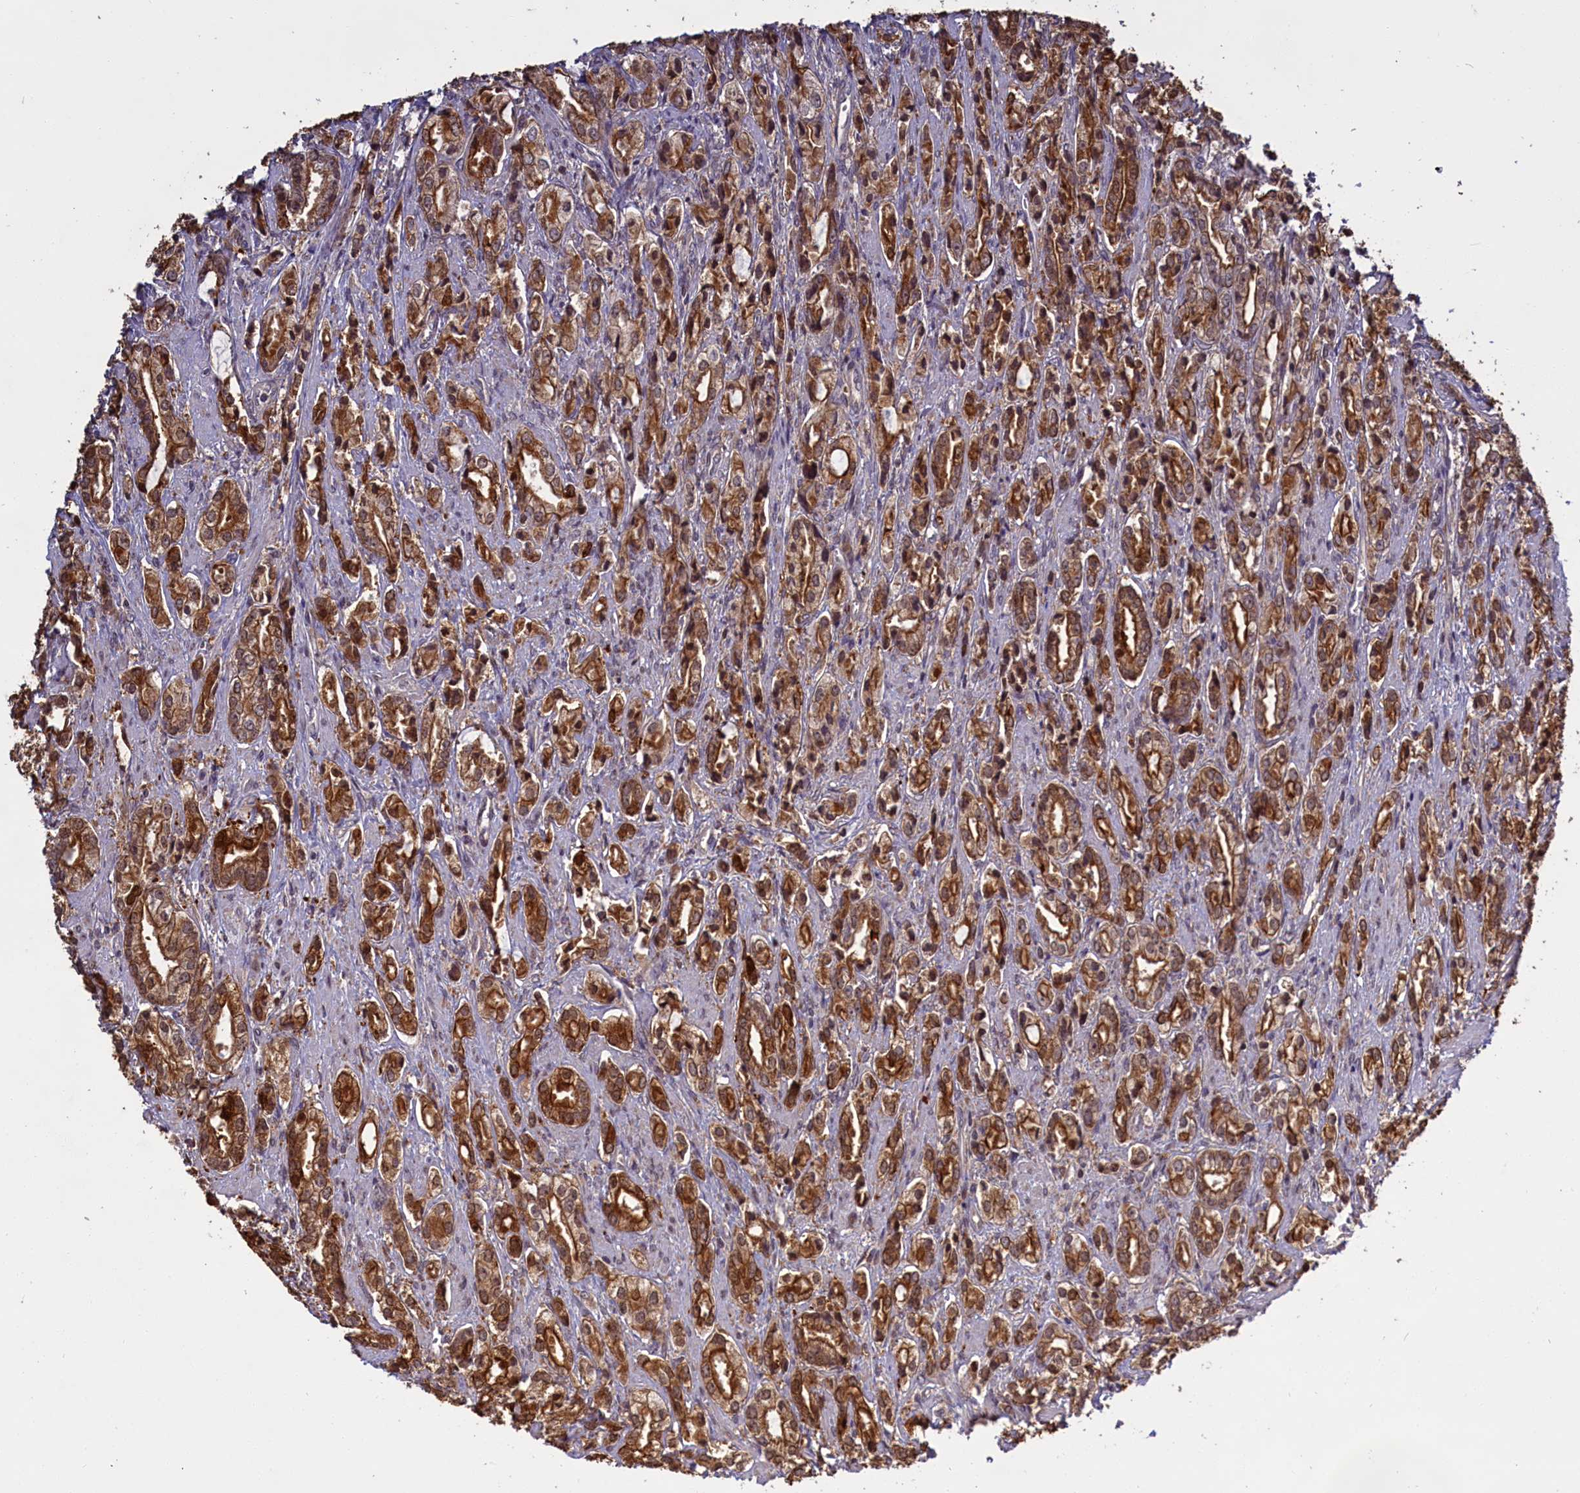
{"staining": {"intensity": "strong", "quantity": ">75%", "location": "cytoplasmic/membranous"}, "tissue": "prostate cancer", "cell_type": "Tumor cells", "image_type": "cancer", "snomed": [{"axis": "morphology", "description": "Adenocarcinoma, High grade"}, {"axis": "topography", "description": "Prostate"}], "caption": "This is a photomicrograph of immunohistochemistry (IHC) staining of high-grade adenocarcinoma (prostate), which shows strong positivity in the cytoplasmic/membranous of tumor cells.", "gene": "DENND1B", "patient": {"sex": "male", "age": 50}}